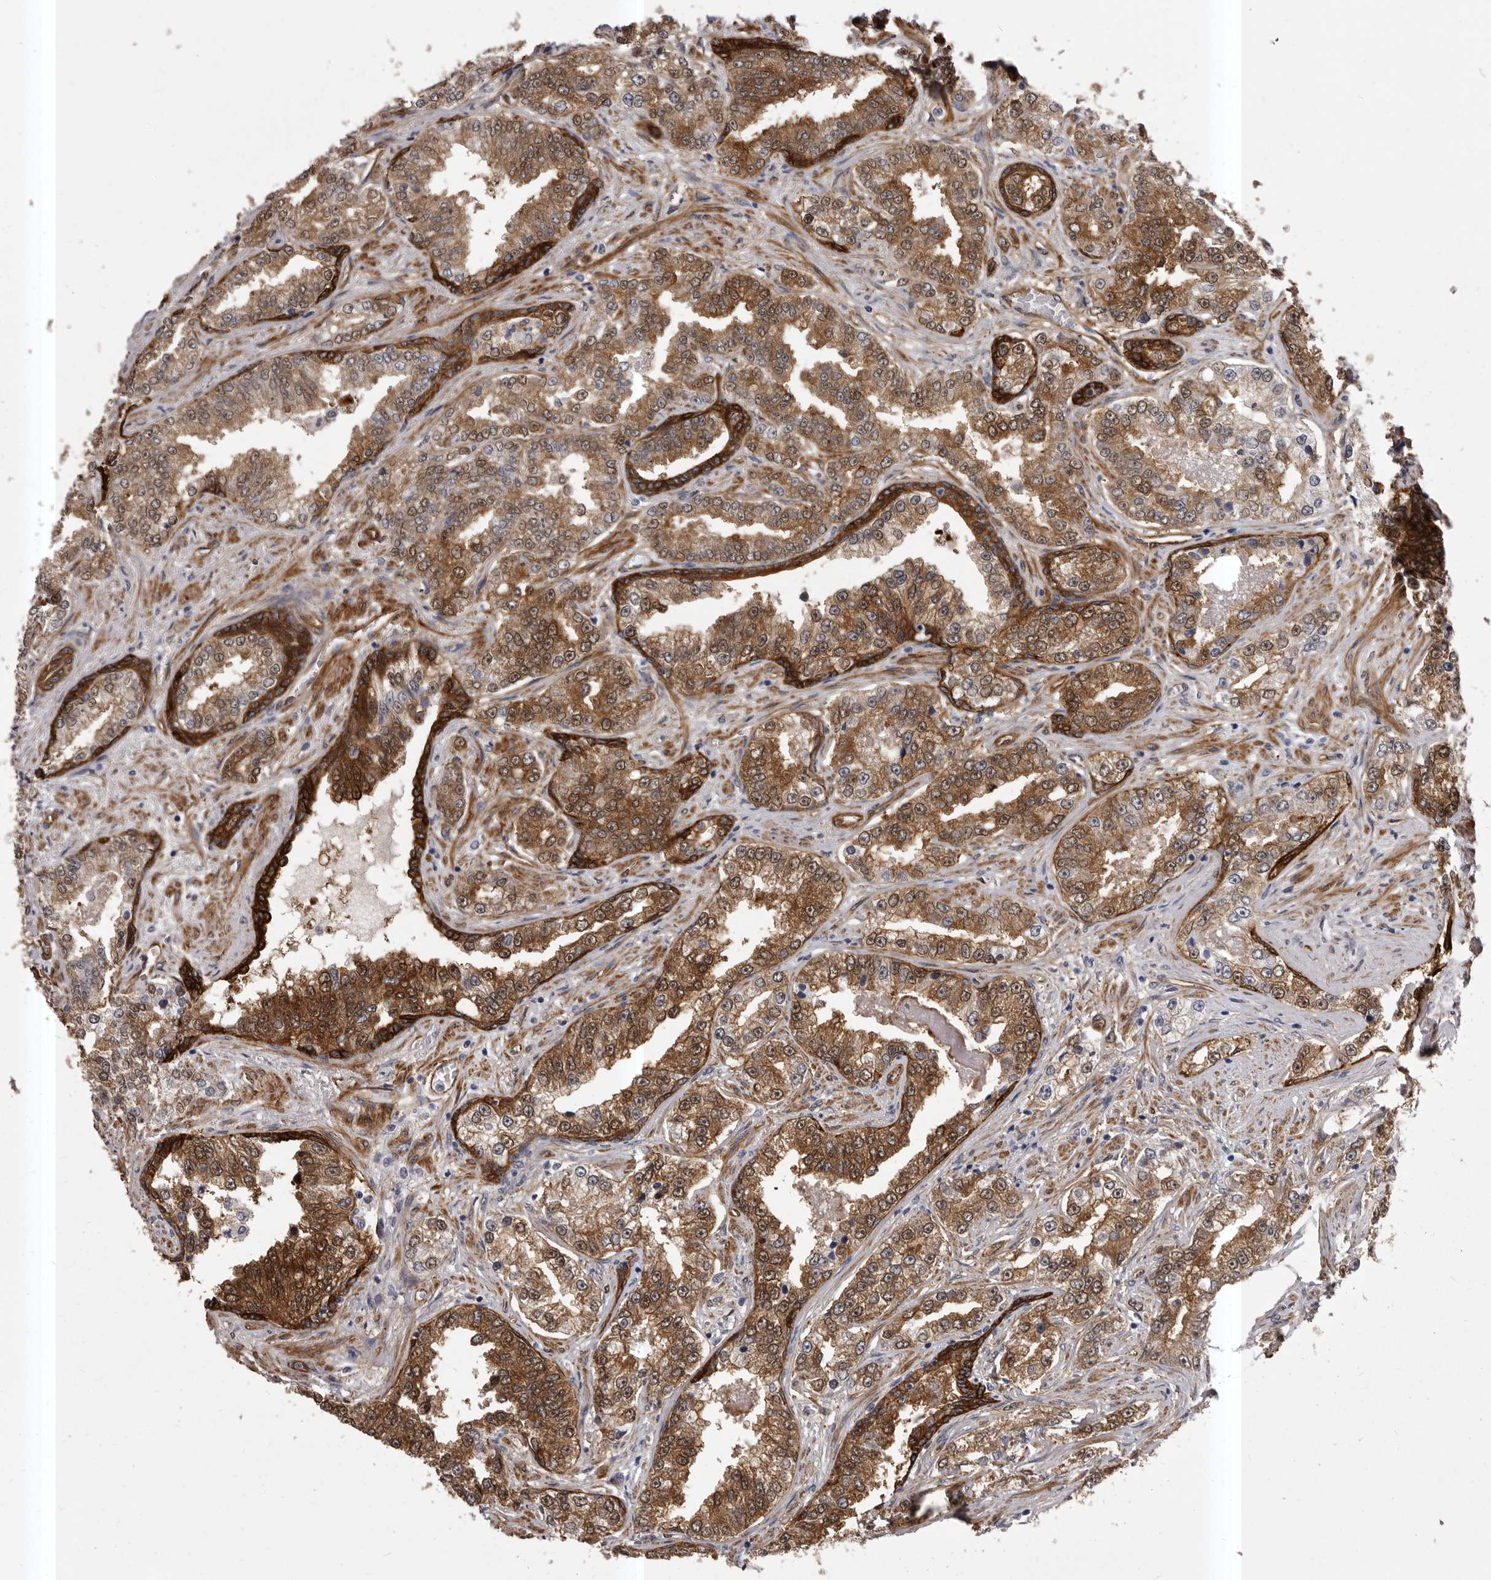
{"staining": {"intensity": "moderate", "quantity": ">75%", "location": "cytoplasmic/membranous,nuclear"}, "tissue": "prostate cancer", "cell_type": "Tumor cells", "image_type": "cancer", "snomed": [{"axis": "morphology", "description": "Normal tissue, NOS"}, {"axis": "morphology", "description": "Adenocarcinoma, High grade"}, {"axis": "topography", "description": "Prostate"}], "caption": "A high-resolution histopathology image shows IHC staining of prostate adenocarcinoma (high-grade), which shows moderate cytoplasmic/membranous and nuclear staining in approximately >75% of tumor cells.", "gene": "ENAH", "patient": {"sex": "male", "age": 83}}